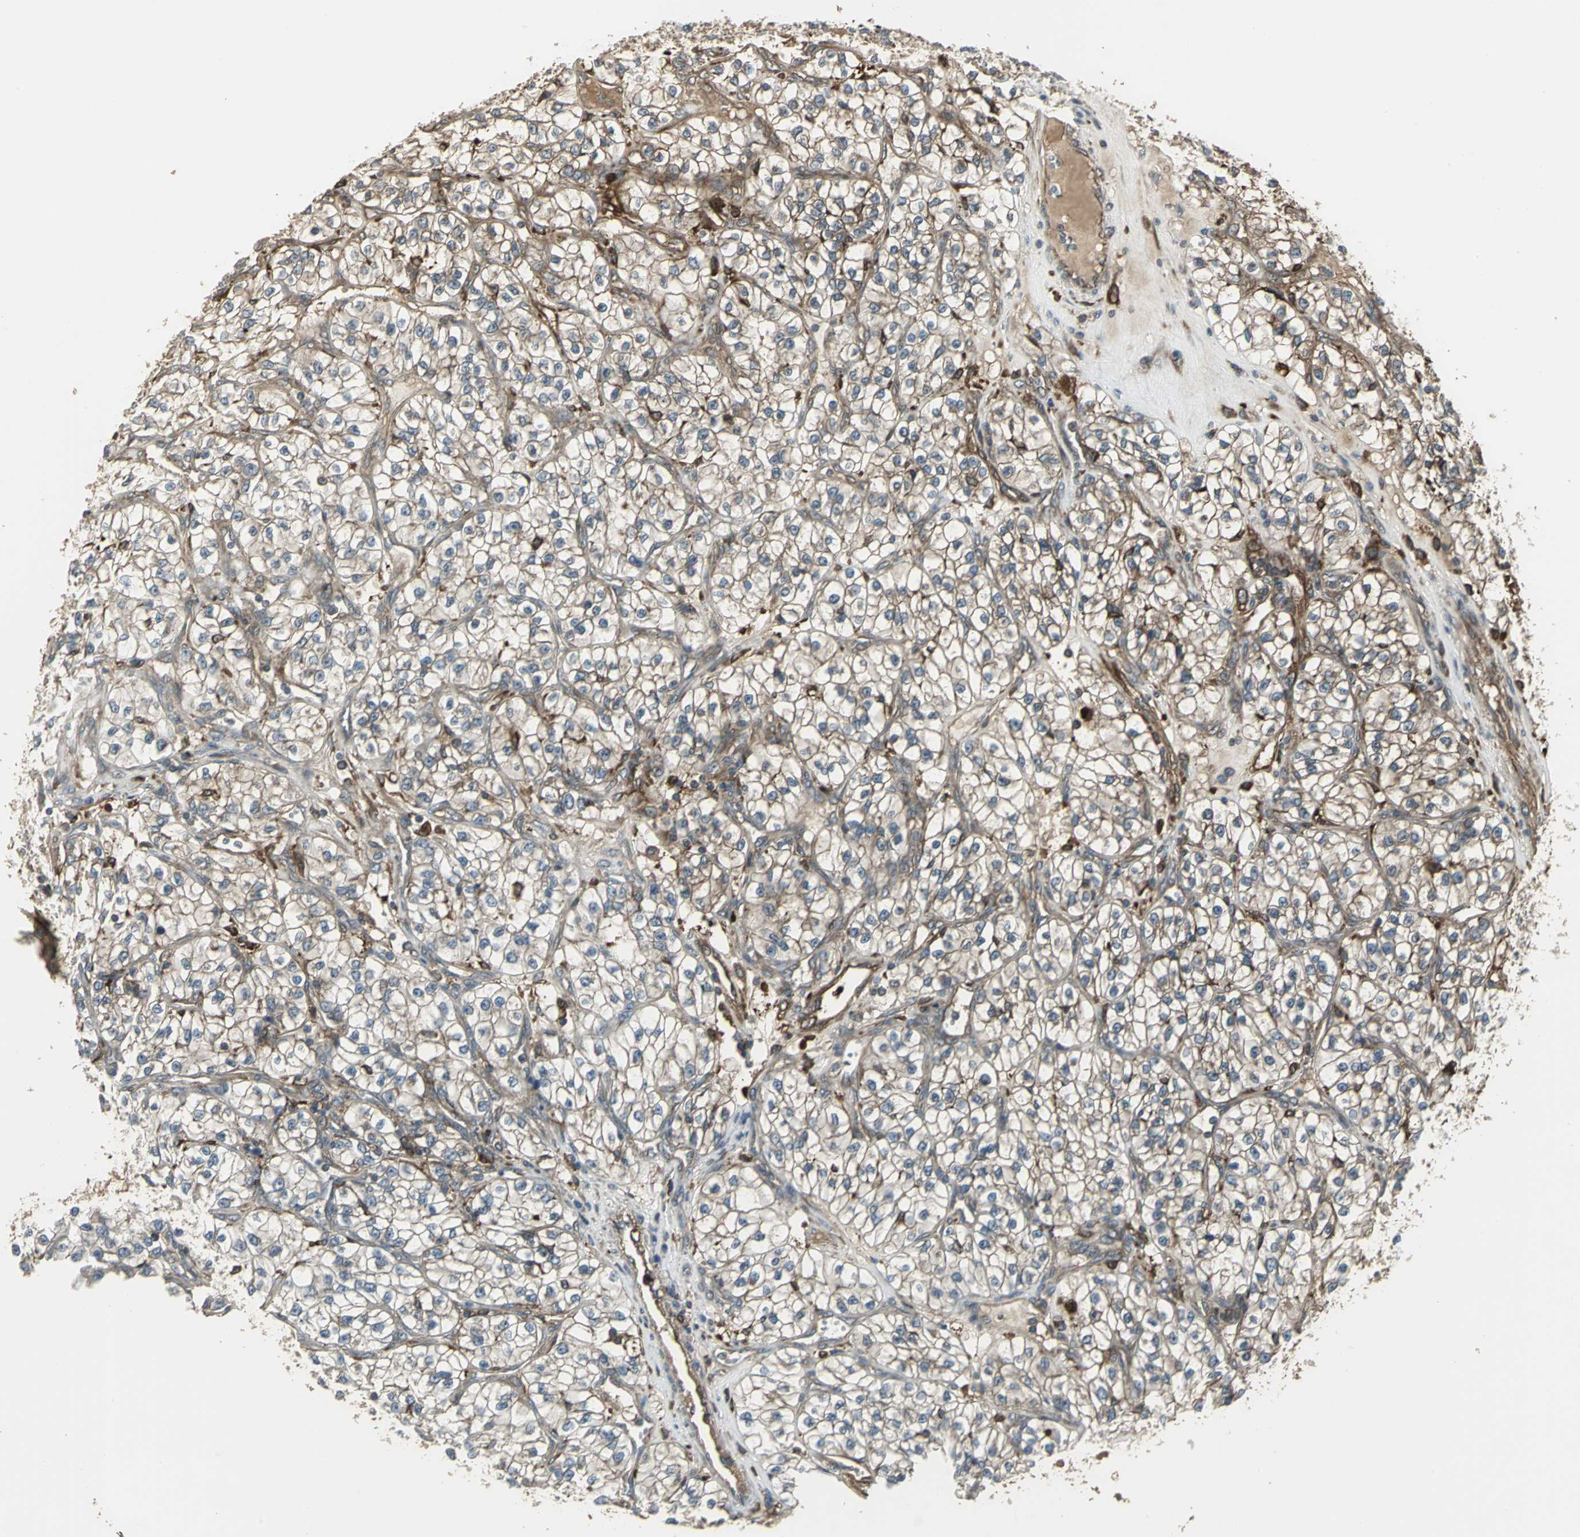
{"staining": {"intensity": "moderate", "quantity": ">75%", "location": "cytoplasmic/membranous"}, "tissue": "renal cancer", "cell_type": "Tumor cells", "image_type": "cancer", "snomed": [{"axis": "morphology", "description": "Adenocarcinoma, NOS"}, {"axis": "topography", "description": "Kidney"}], "caption": "This image exhibits renal cancer (adenocarcinoma) stained with immunohistochemistry (IHC) to label a protein in brown. The cytoplasmic/membranous of tumor cells show moderate positivity for the protein. Nuclei are counter-stained blue.", "gene": "PRXL2B", "patient": {"sex": "female", "age": 57}}